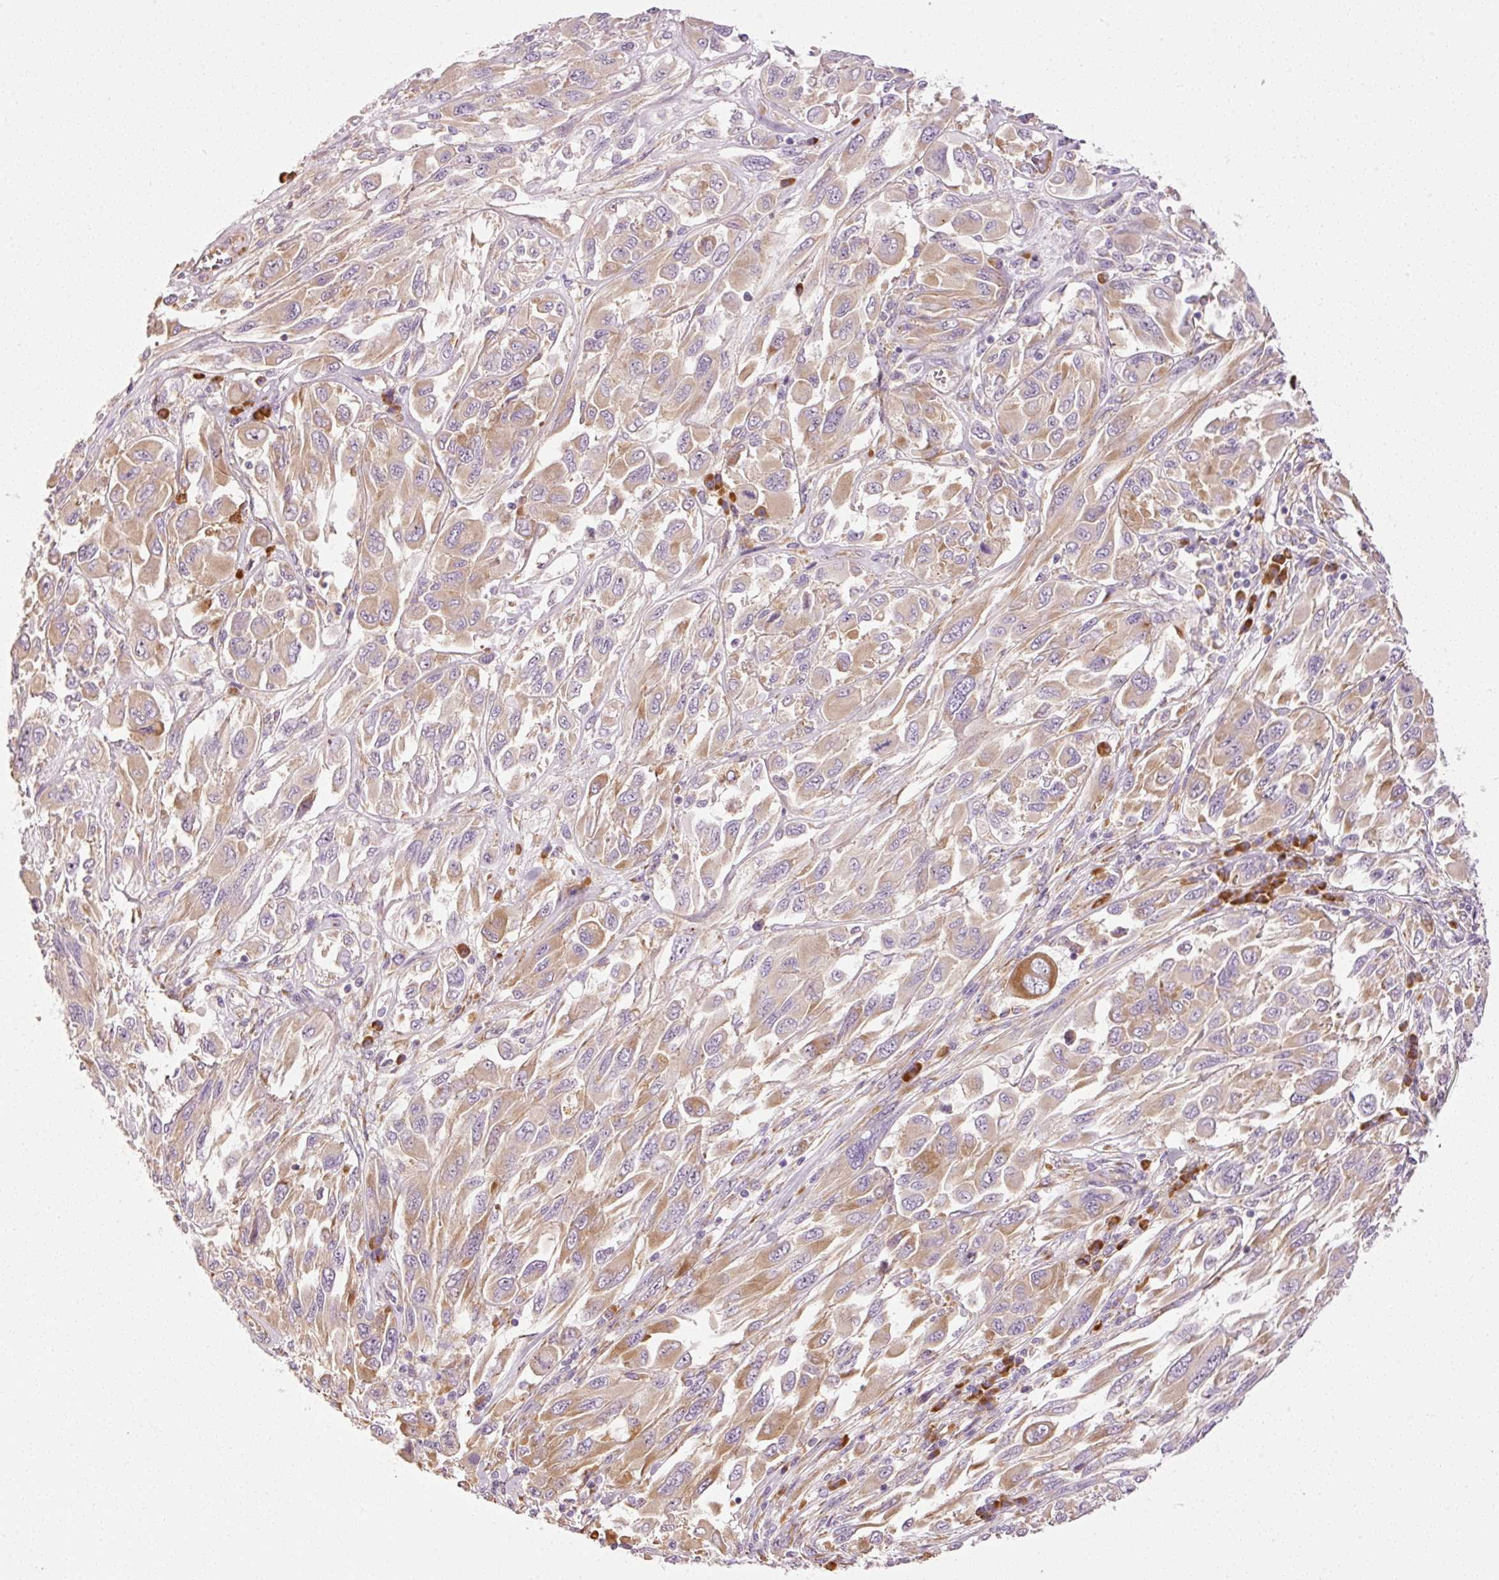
{"staining": {"intensity": "moderate", "quantity": ">75%", "location": "cytoplasmic/membranous"}, "tissue": "melanoma", "cell_type": "Tumor cells", "image_type": "cancer", "snomed": [{"axis": "morphology", "description": "Malignant melanoma, NOS"}, {"axis": "topography", "description": "Skin"}], "caption": "Moderate cytoplasmic/membranous protein staining is identified in about >75% of tumor cells in melanoma.", "gene": "RPL10A", "patient": {"sex": "female", "age": 91}}